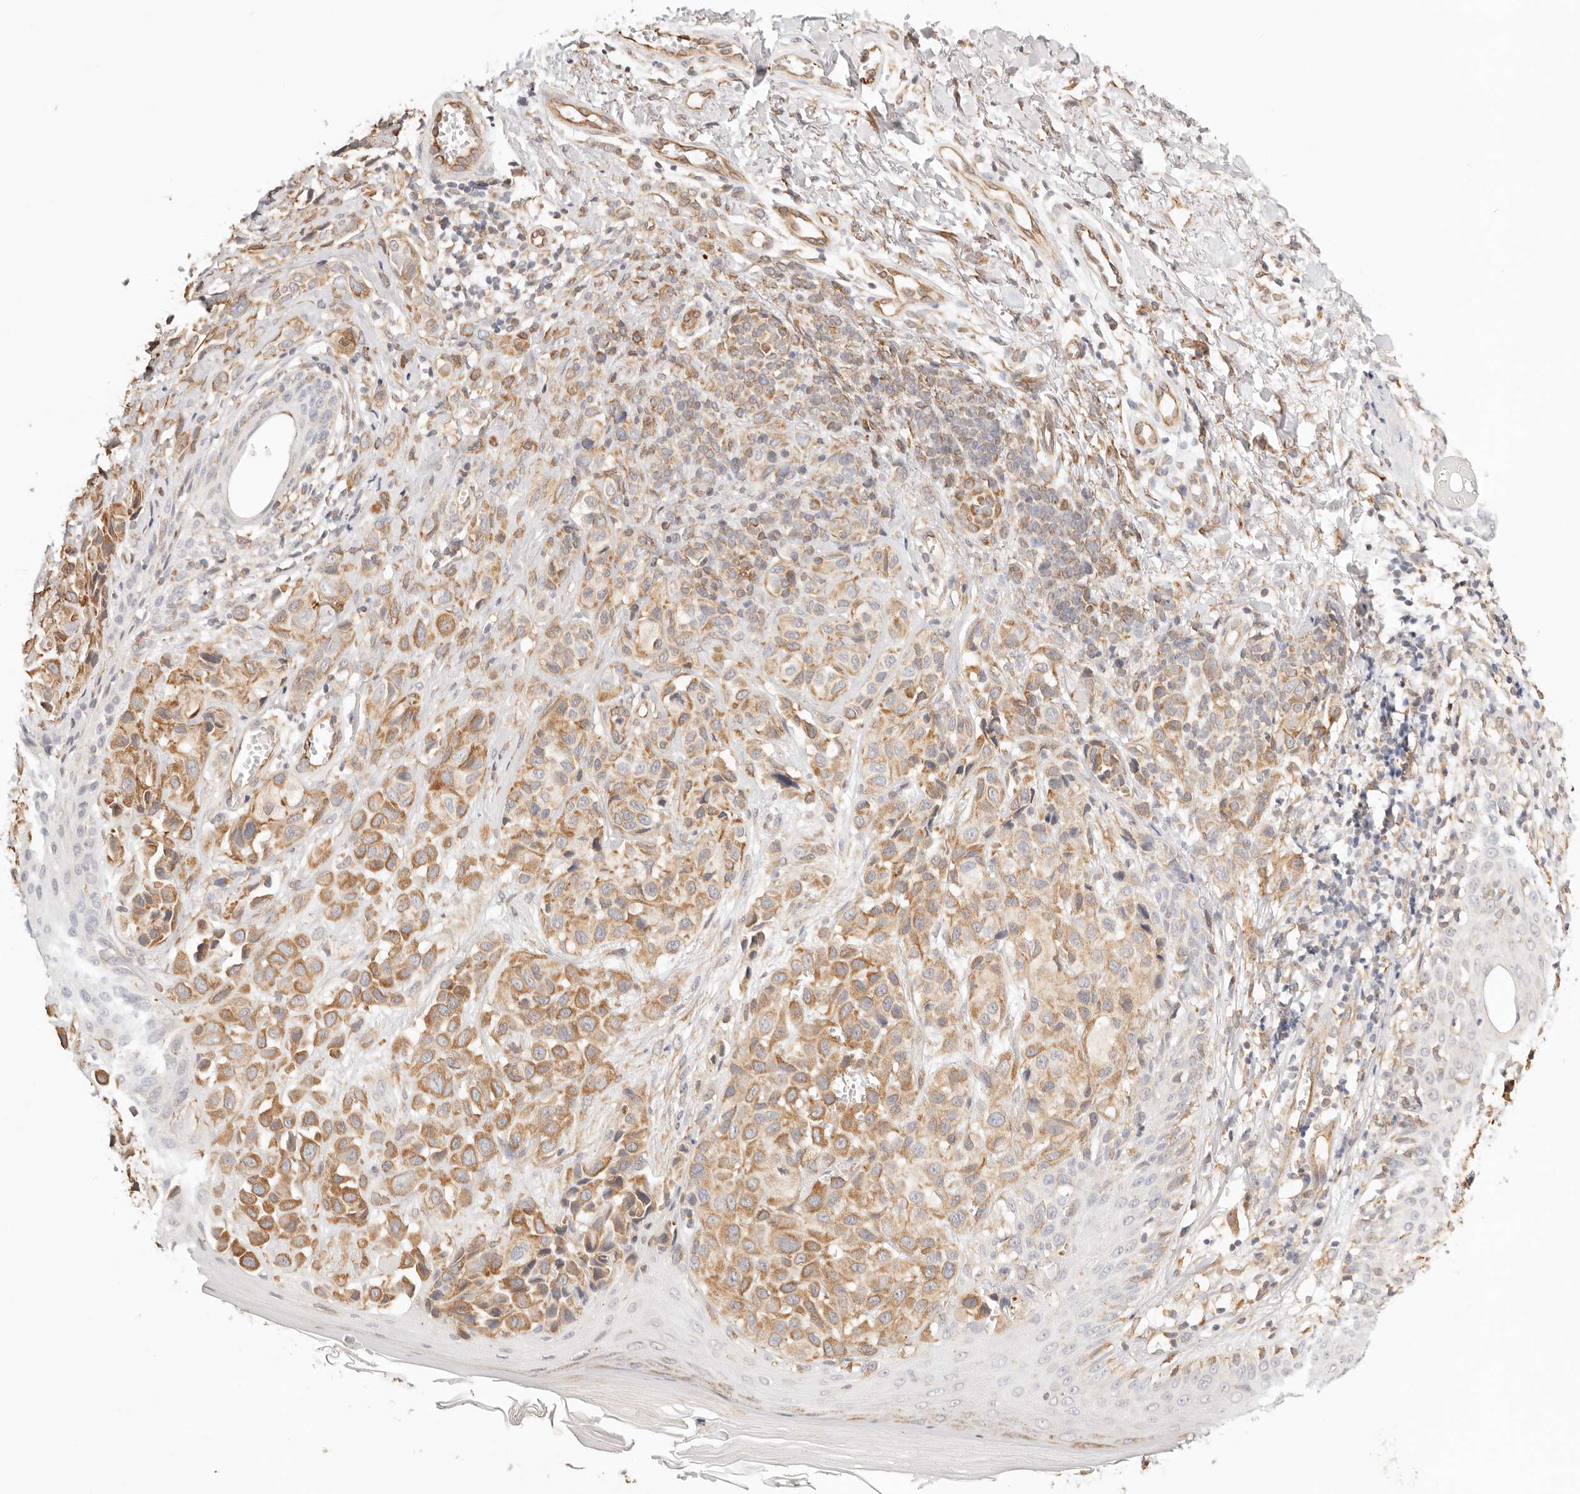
{"staining": {"intensity": "moderate", "quantity": ">75%", "location": "cytoplasmic/membranous"}, "tissue": "melanoma", "cell_type": "Tumor cells", "image_type": "cancer", "snomed": [{"axis": "morphology", "description": "Malignant melanoma, NOS"}, {"axis": "topography", "description": "Skin"}], "caption": "The image demonstrates a brown stain indicating the presence of a protein in the cytoplasmic/membranous of tumor cells in malignant melanoma. (DAB (3,3'-diaminobenzidine) = brown stain, brightfield microscopy at high magnification).", "gene": "ZC3H11A", "patient": {"sex": "female", "age": 58}}